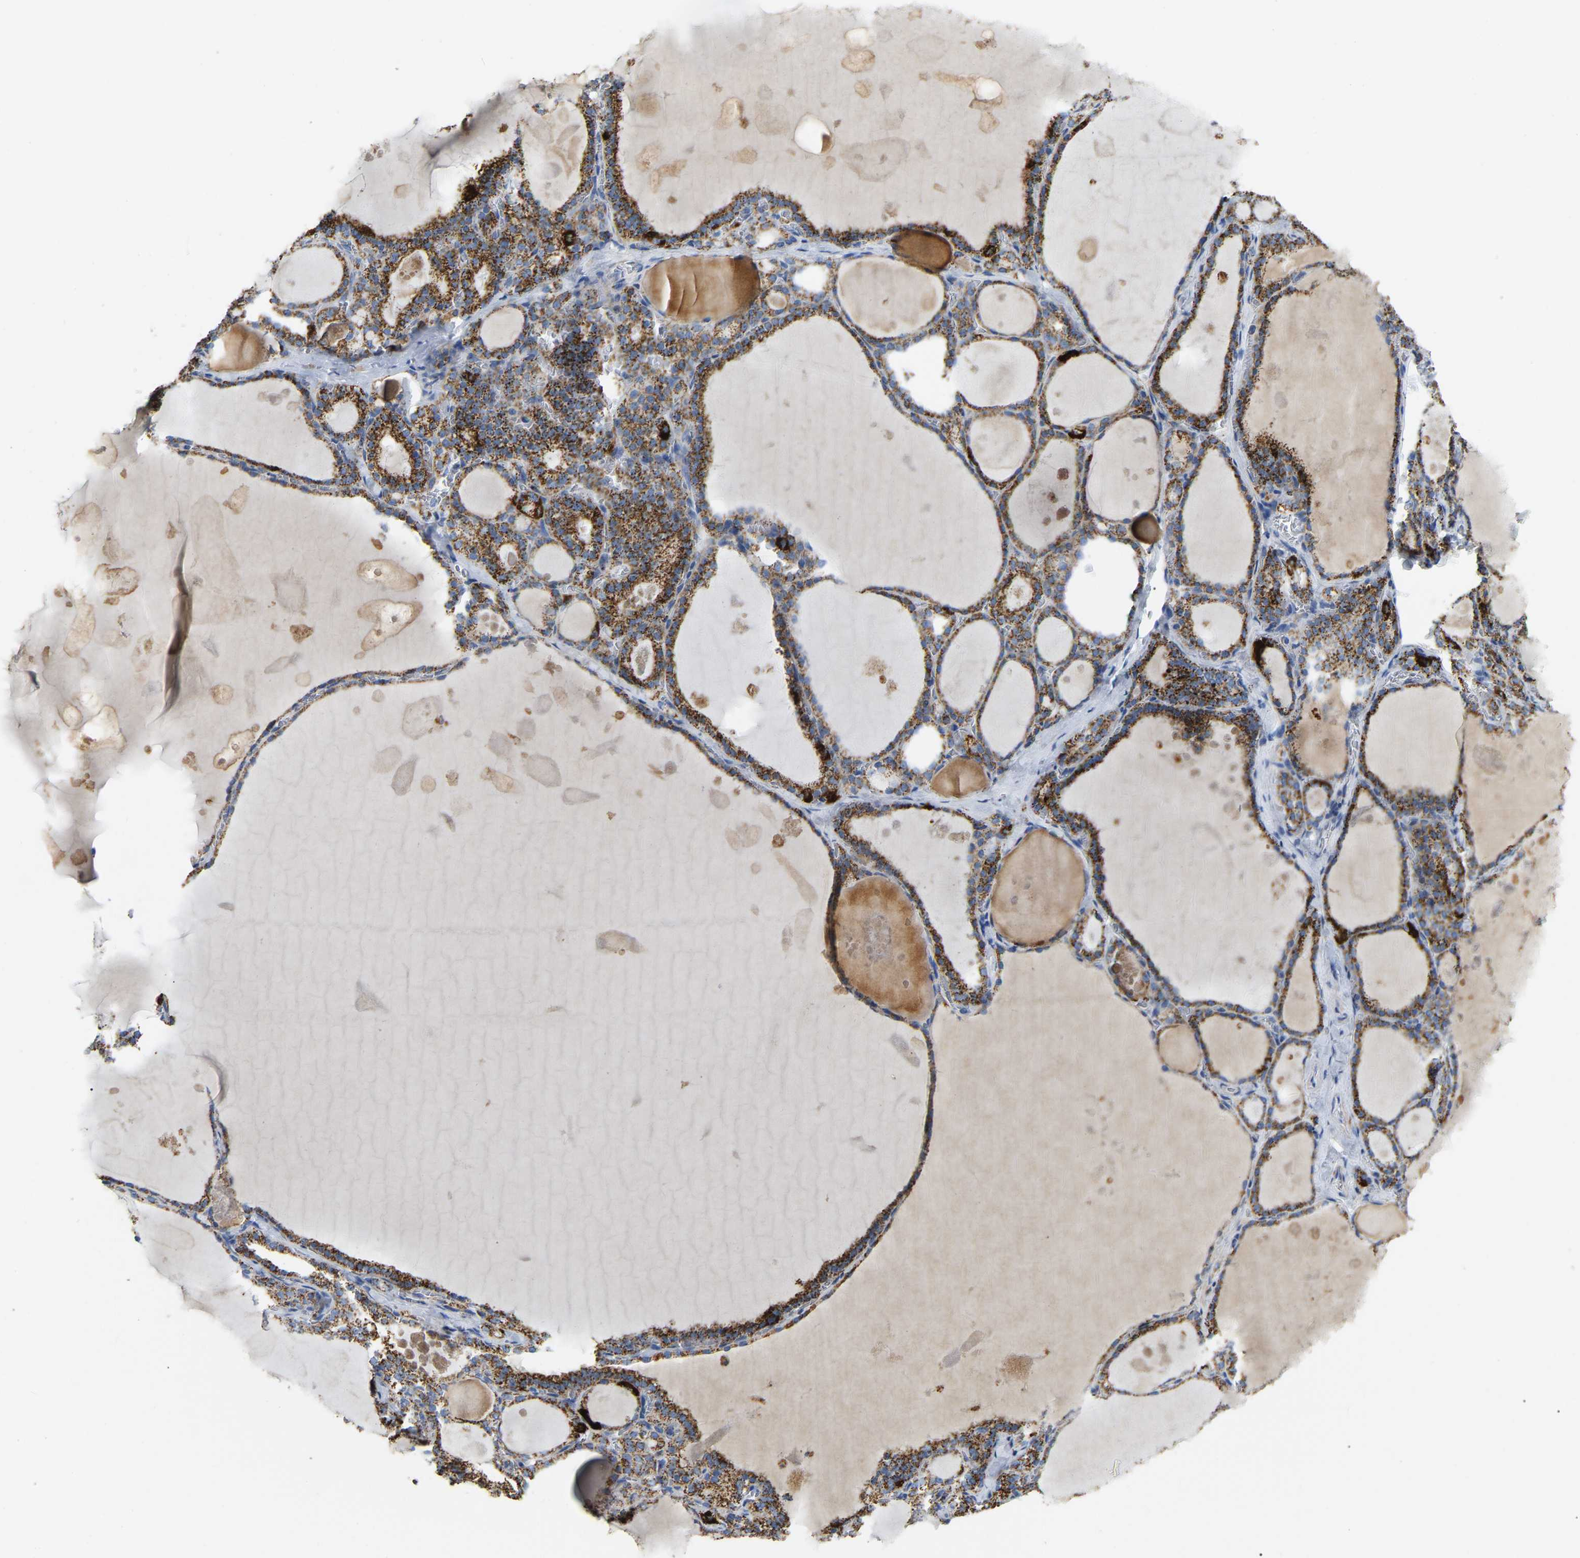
{"staining": {"intensity": "moderate", "quantity": ">75%", "location": "cytoplasmic/membranous"}, "tissue": "thyroid gland", "cell_type": "Glandular cells", "image_type": "normal", "snomed": [{"axis": "morphology", "description": "Normal tissue, NOS"}, {"axis": "topography", "description": "Thyroid gland"}], "caption": "Benign thyroid gland demonstrates moderate cytoplasmic/membranous expression in approximately >75% of glandular cells, visualized by immunohistochemistry. Immunohistochemistry (ihc) stains the protein of interest in brown and the nuclei are stained blue.", "gene": "HIBADH", "patient": {"sex": "male", "age": 56}}